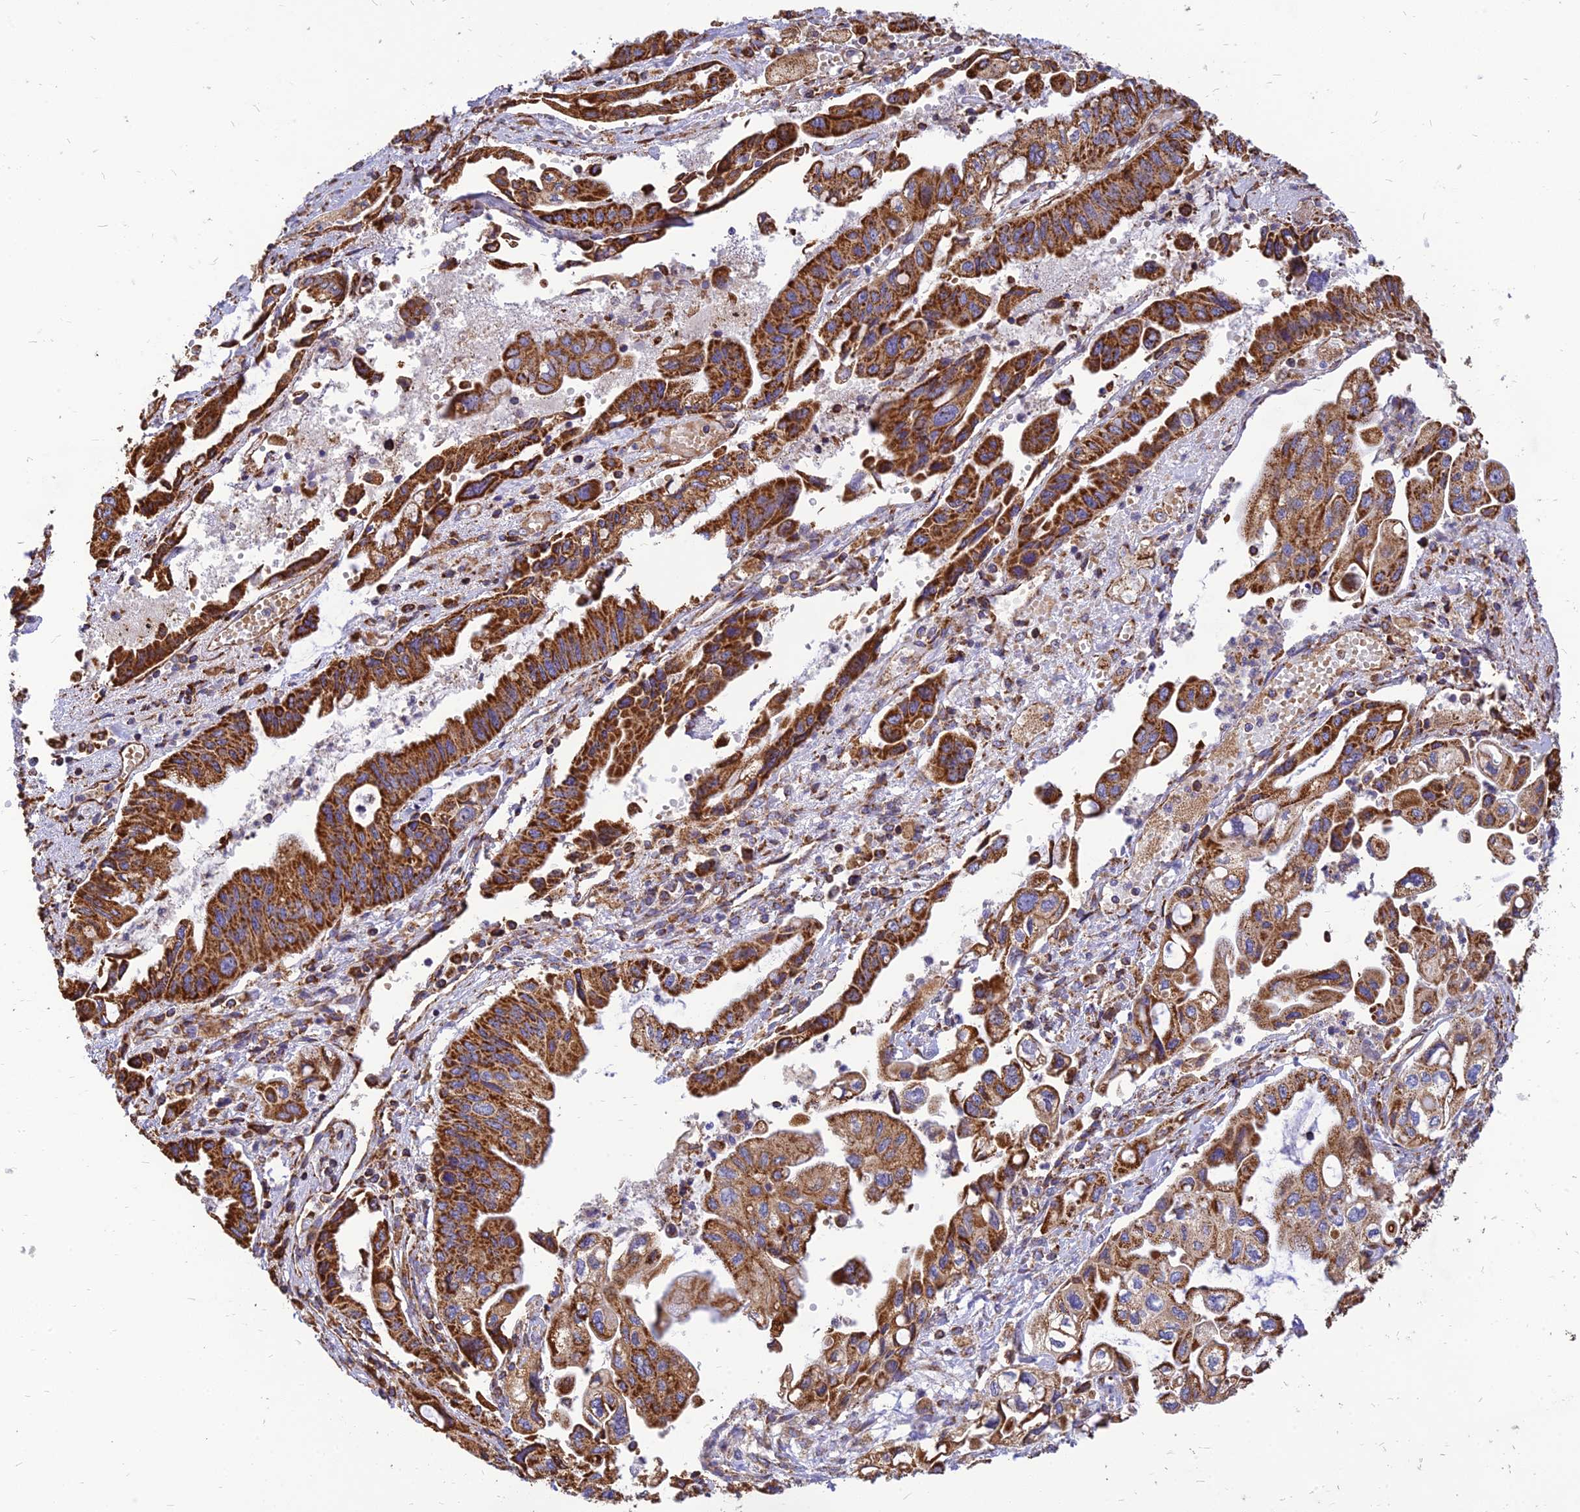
{"staining": {"intensity": "strong", "quantity": ">75%", "location": "cytoplasmic/membranous"}, "tissue": "pancreatic cancer", "cell_type": "Tumor cells", "image_type": "cancer", "snomed": [{"axis": "morphology", "description": "Adenocarcinoma, NOS"}, {"axis": "topography", "description": "Pancreas"}], "caption": "This is a histology image of immunohistochemistry staining of adenocarcinoma (pancreatic), which shows strong positivity in the cytoplasmic/membranous of tumor cells.", "gene": "THUMPD2", "patient": {"sex": "female", "age": 50}}